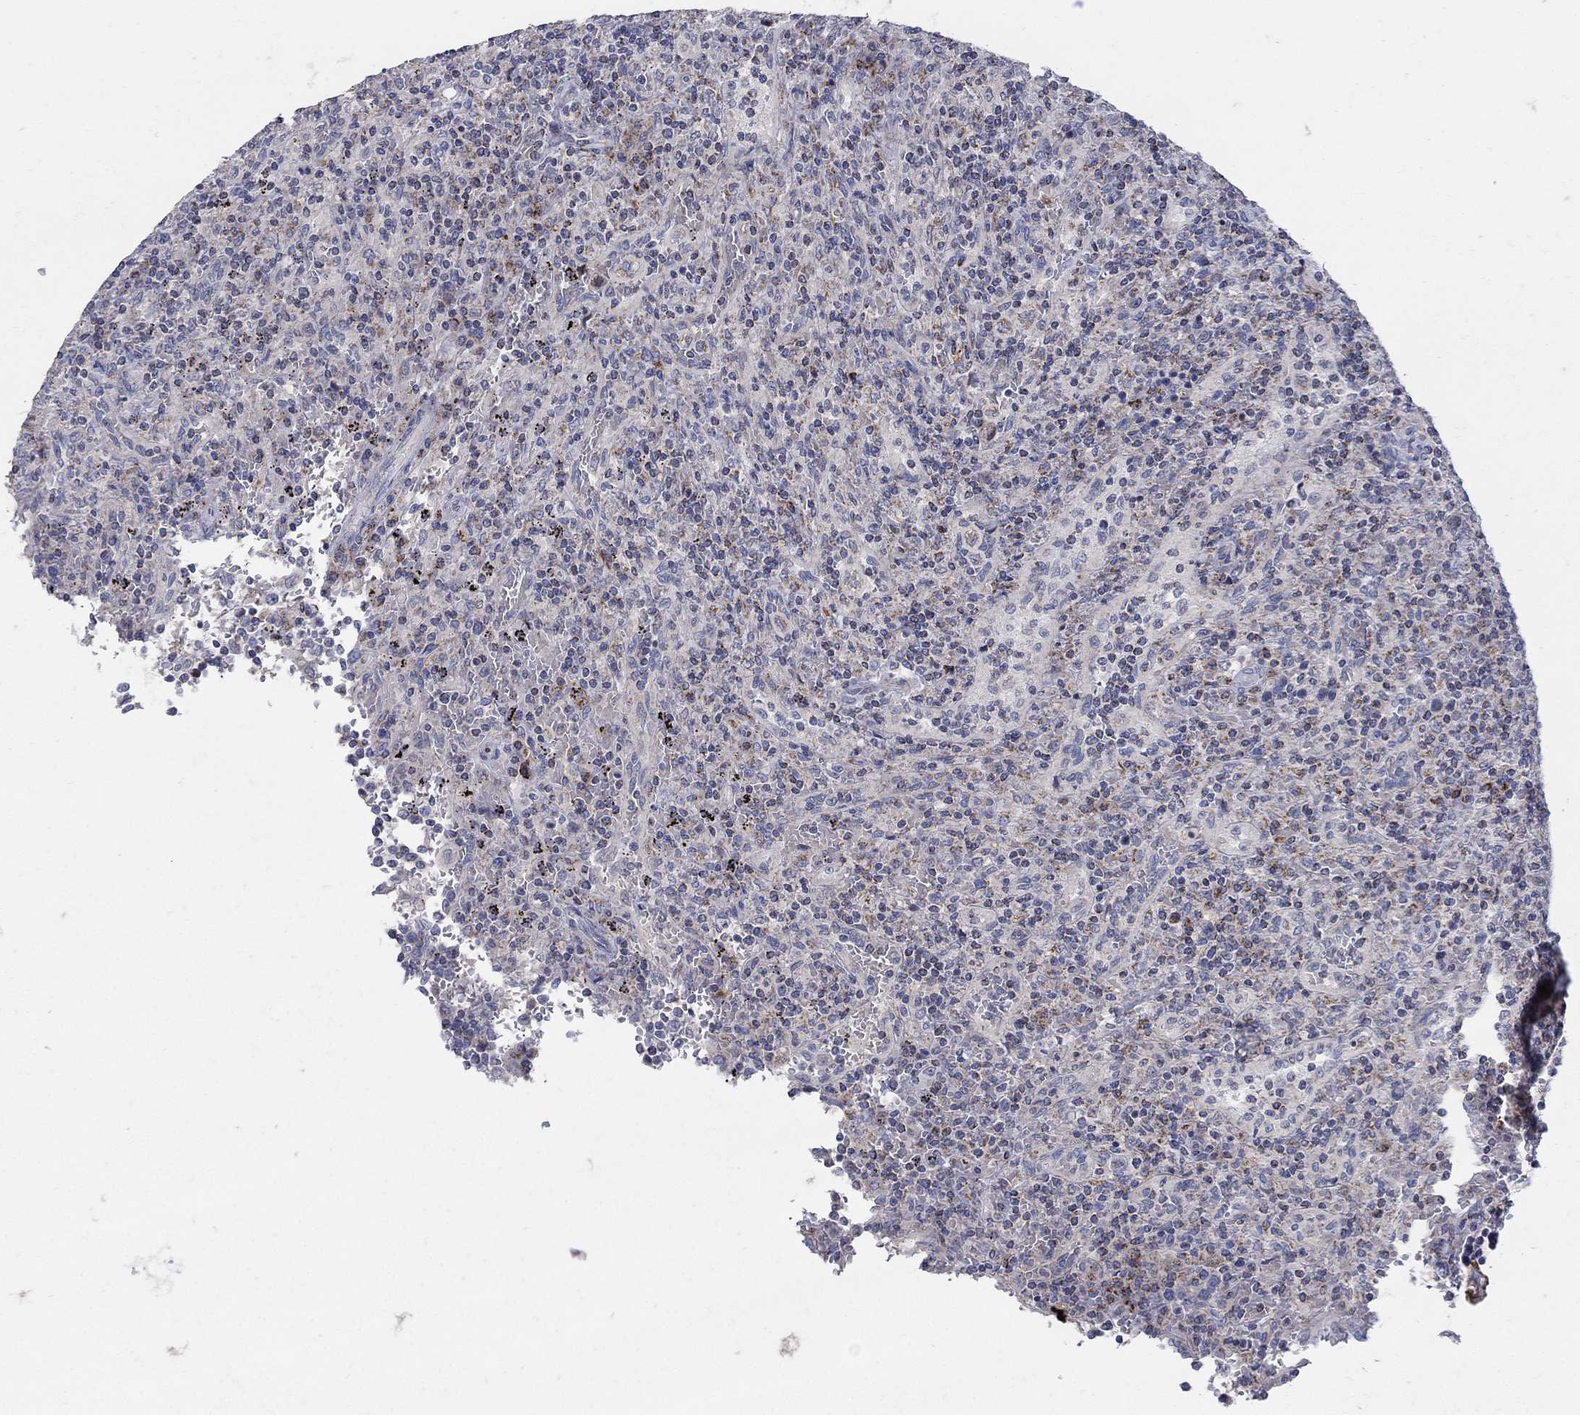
{"staining": {"intensity": "strong", "quantity": "<25%", "location": "cytoplasmic/membranous"}, "tissue": "lymphoma", "cell_type": "Tumor cells", "image_type": "cancer", "snomed": [{"axis": "morphology", "description": "Malignant lymphoma, non-Hodgkin's type, Low grade"}, {"axis": "topography", "description": "Spleen"}], "caption": "A medium amount of strong cytoplasmic/membranous expression is seen in about <25% of tumor cells in low-grade malignant lymphoma, non-Hodgkin's type tissue.", "gene": "HMX2", "patient": {"sex": "male", "age": 62}}